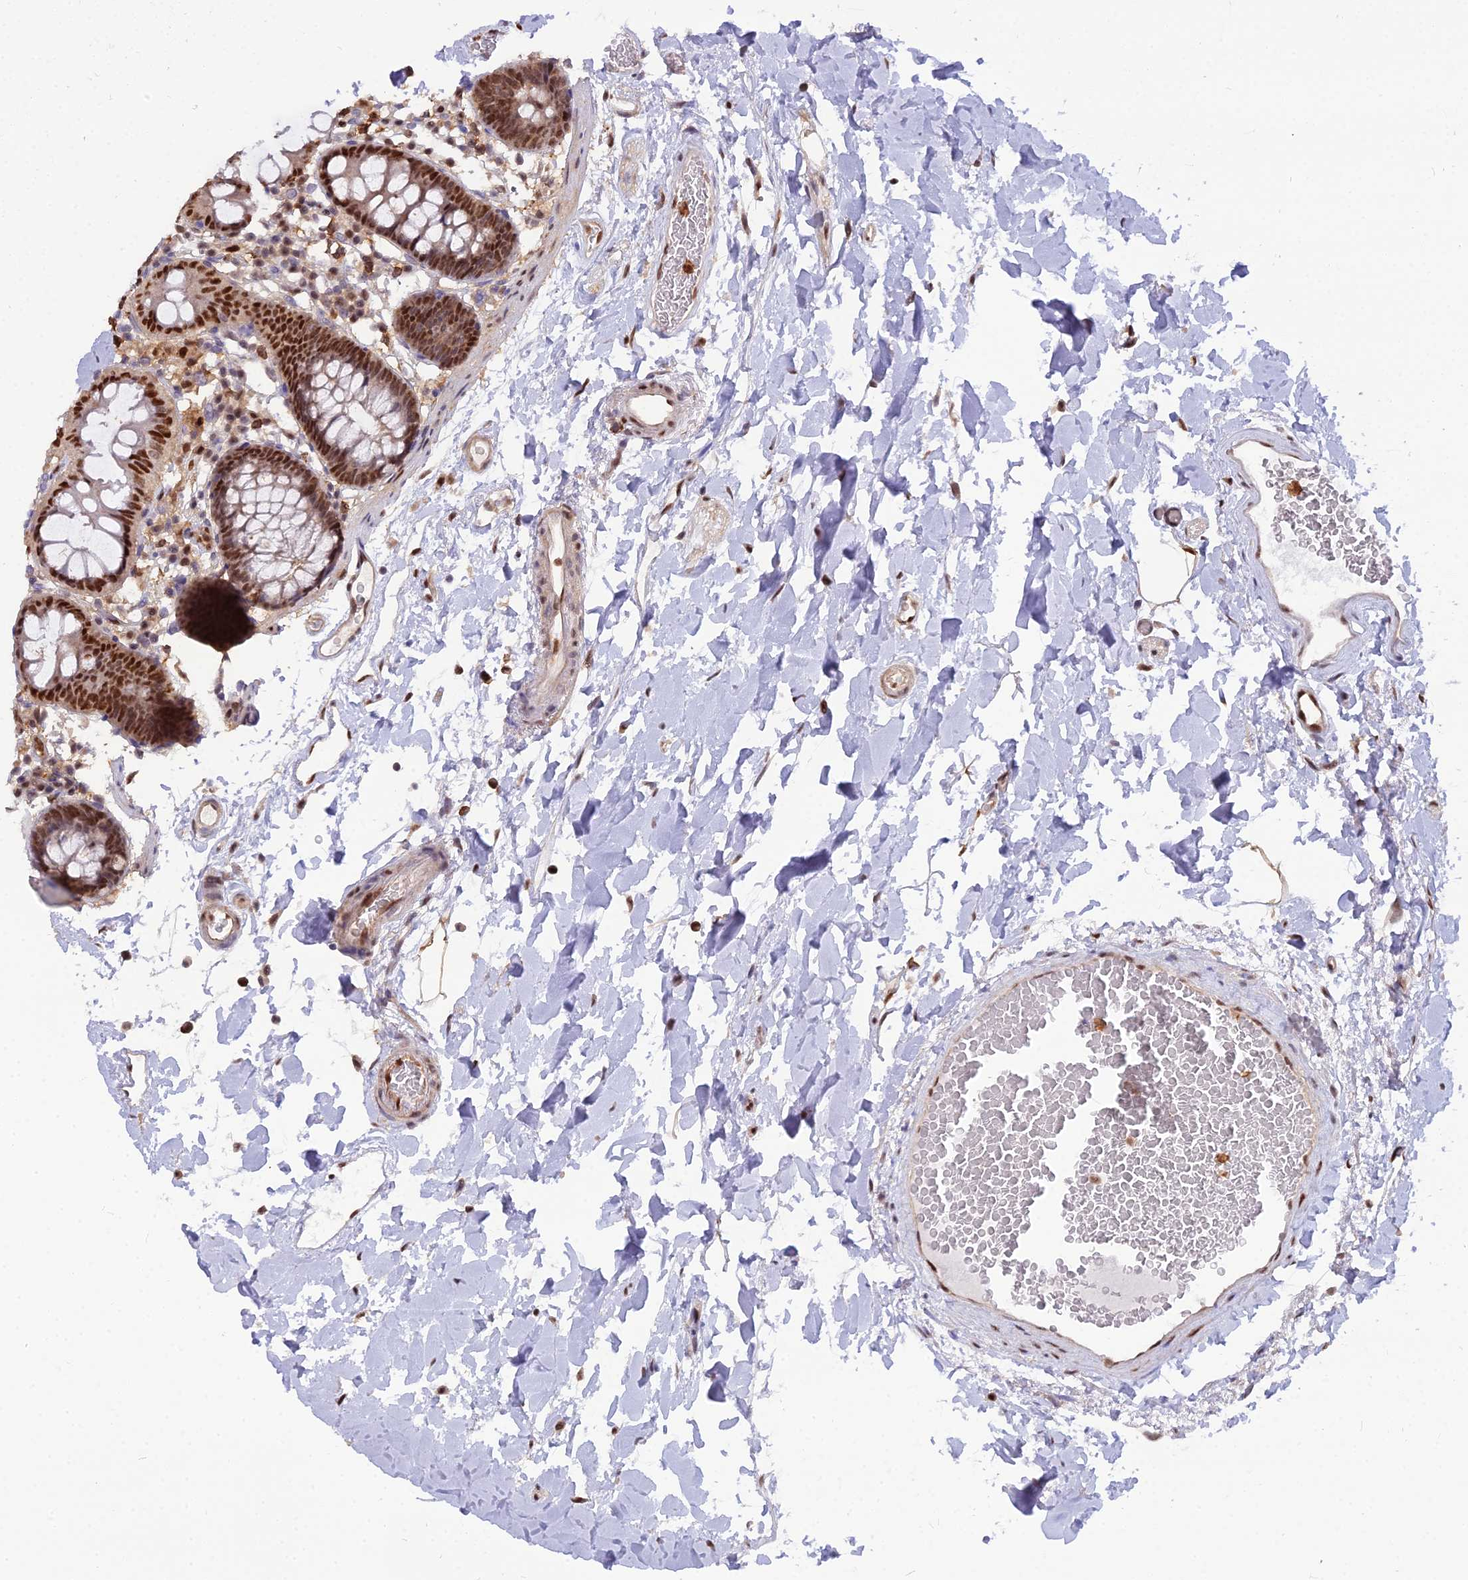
{"staining": {"intensity": "moderate", "quantity": ">75%", "location": "nuclear"}, "tissue": "colon", "cell_type": "Endothelial cells", "image_type": "normal", "snomed": [{"axis": "morphology", "description": "Normal tissue, NOS"}, {"axis": "topography", "description": "Colon"}], "caption": "Colon was stained to show a protein in brown. There is medium levels of moderate nuclear positivity in about >75% of endothelial cells. The staining was performed using DAB (3,3'-diaminobenzidine) to visualize the protein expression in brown, while the nuclei were stained in blue with hematoxylin (Magnification: 20x).", "gene": "NPEPL1", "patient": {"sex": "male", "age": 75}}